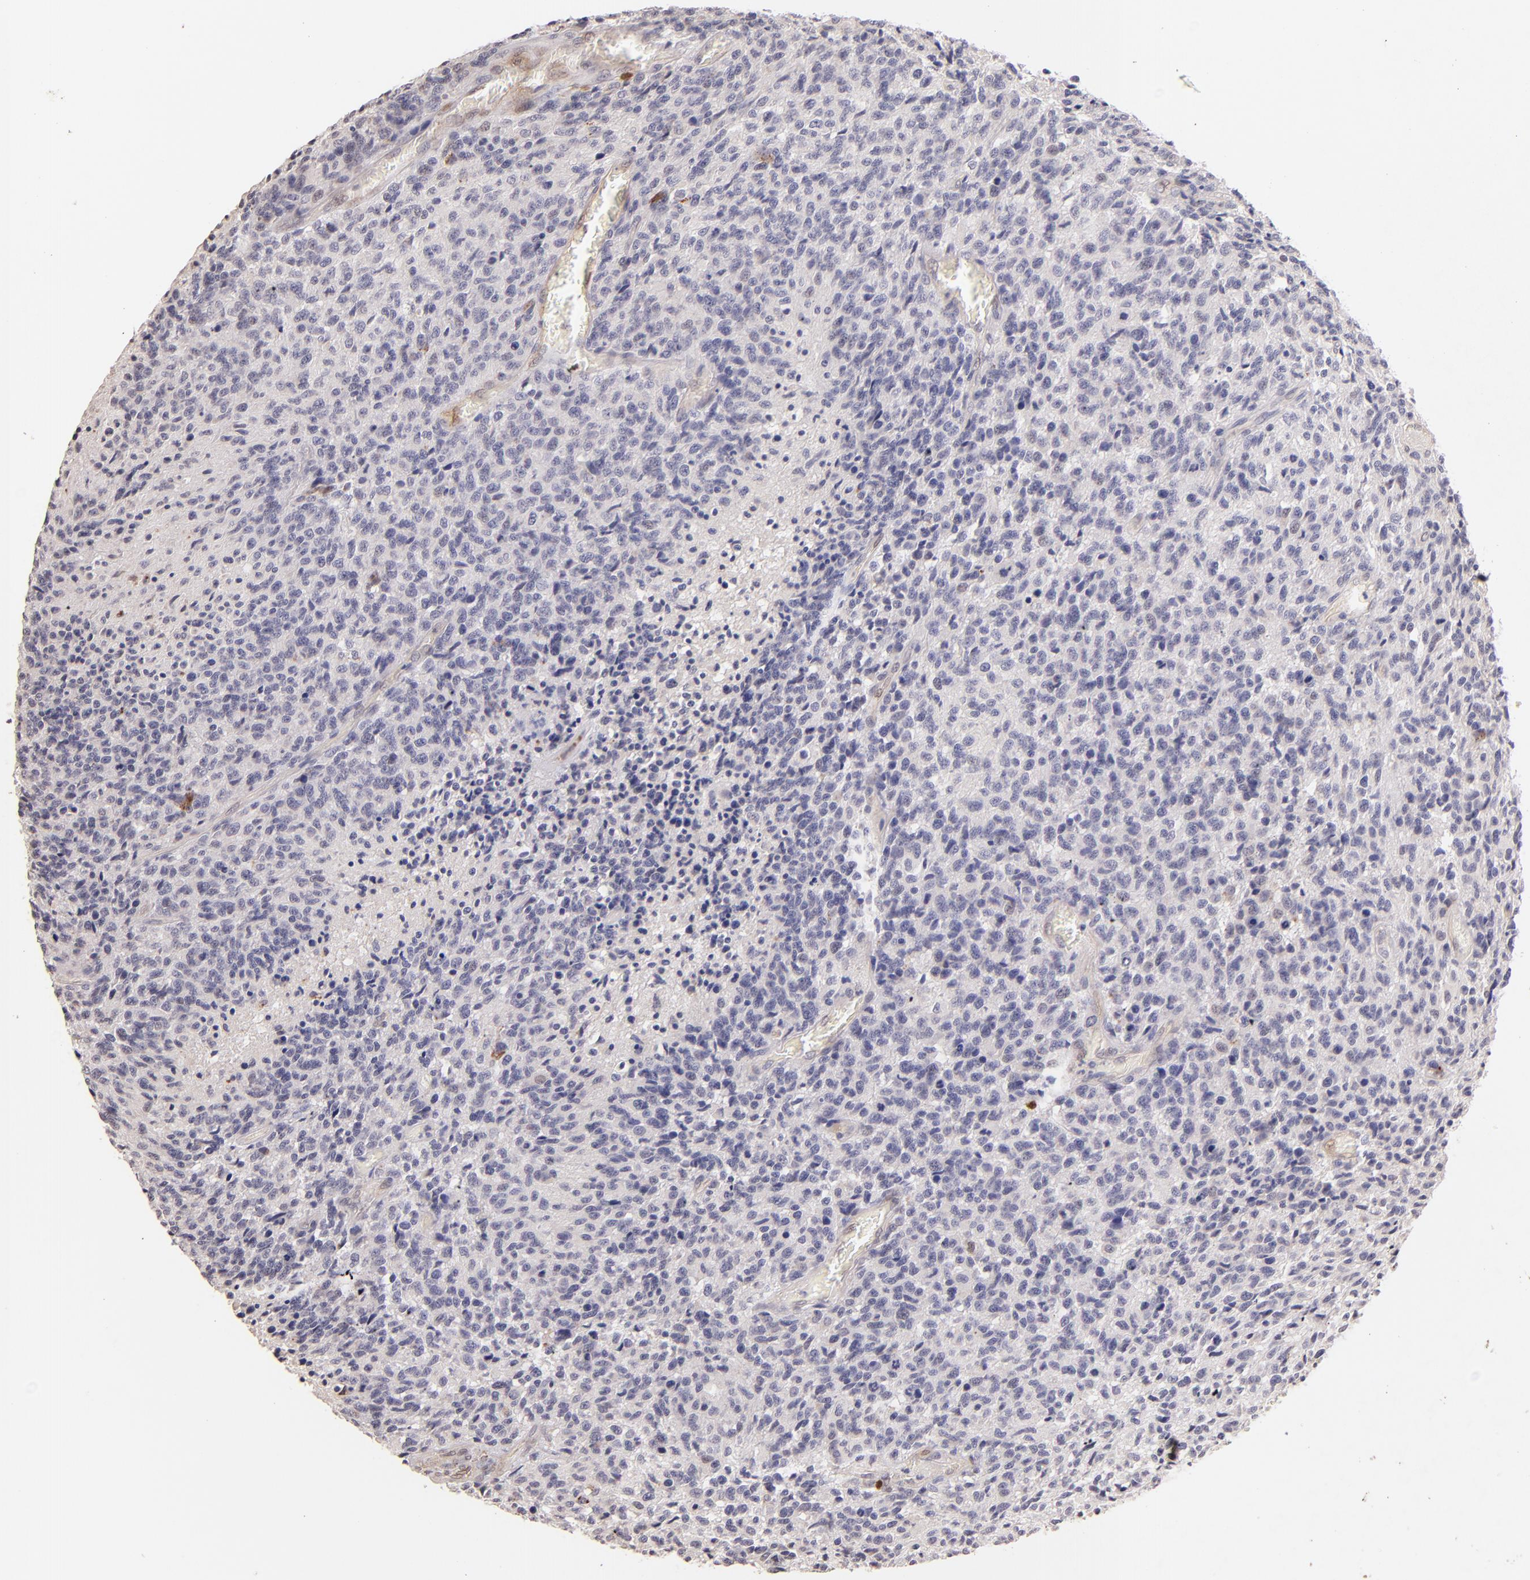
{"staining": {"intensity": "negative", "quantity": "none", "location": "none"}, "tissue": "glioma", "cell_type": "Tumor cells", "image_type": "cancer", "snomed": [{"axis": "morphology", "description": "Glioma, malignant, High grade"}, {"axis": "topography", "description": "Brain"}], "caption": "This image is of high-grade glioma (malignant) stained with IHC to label a protein in brown with the nuclei are counter-stained blue. There is no positivity in tumor cells.", "gene": "ZAP70", "patient": {"sex": "male", "age": 36}}